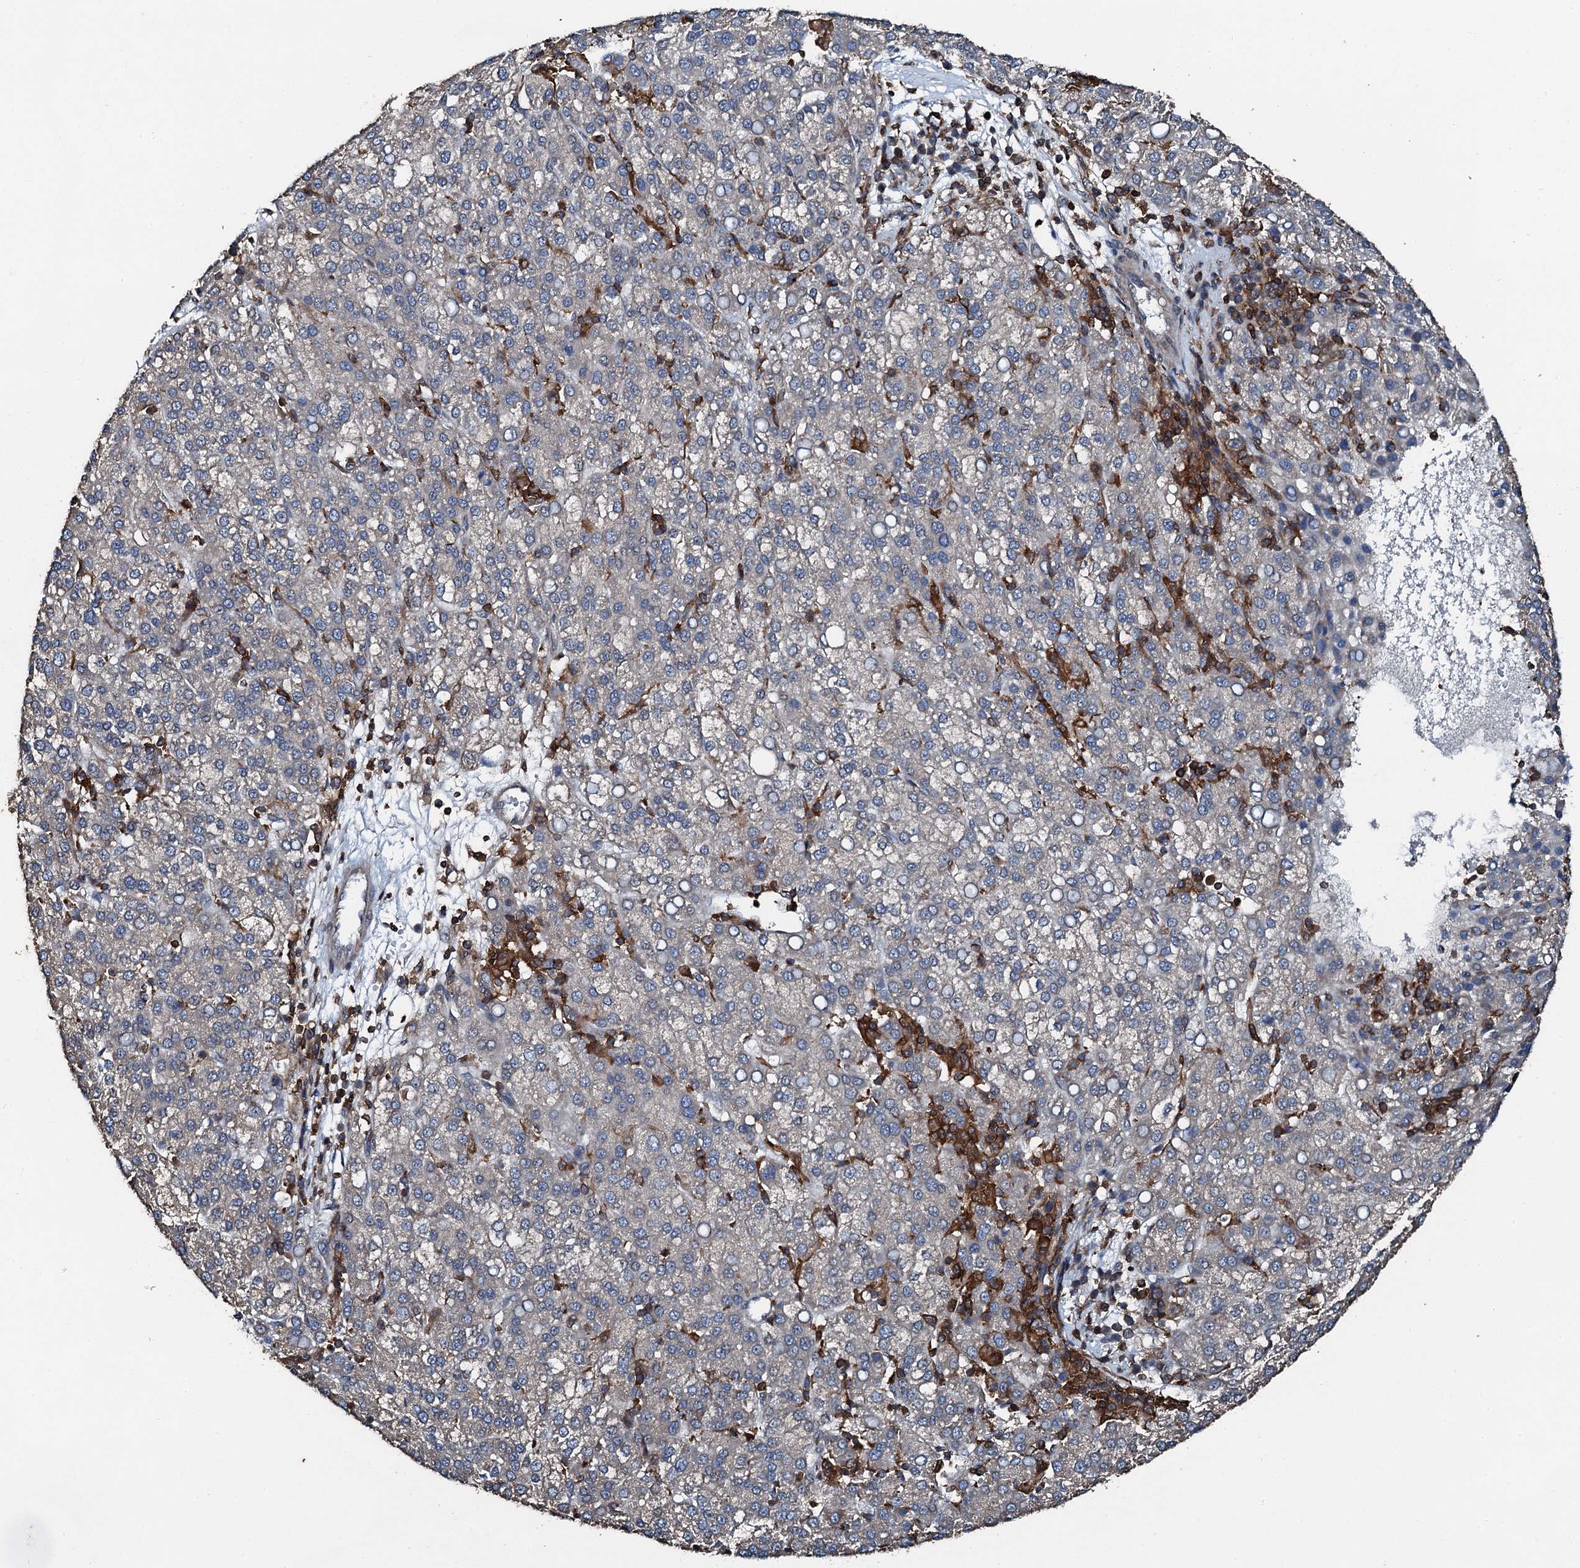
{"staining": {"intensity": "negative", "quantity": "none", "location": "none"}, "tissue": "liver cancer", "cell_type": "Tumor cells", "image_type": "cancer", "snomed": [{"axis": "morphology", "description": "Carcinoma, Hepatocellular, NOS"}, {"axis": "topography", "description": "Liver"}], "caption": "A micrograph of liver cancer (hepatocellular carcinoma) stained for a protein exhibits no brown staining in tumor cells. (Brightfield microscopy of DAB (3,3'-diaminobenzidine) immunohistochemistry at high magnification).", "gene": "EDC4", "patient": {"sex": "female", "age": 58}}